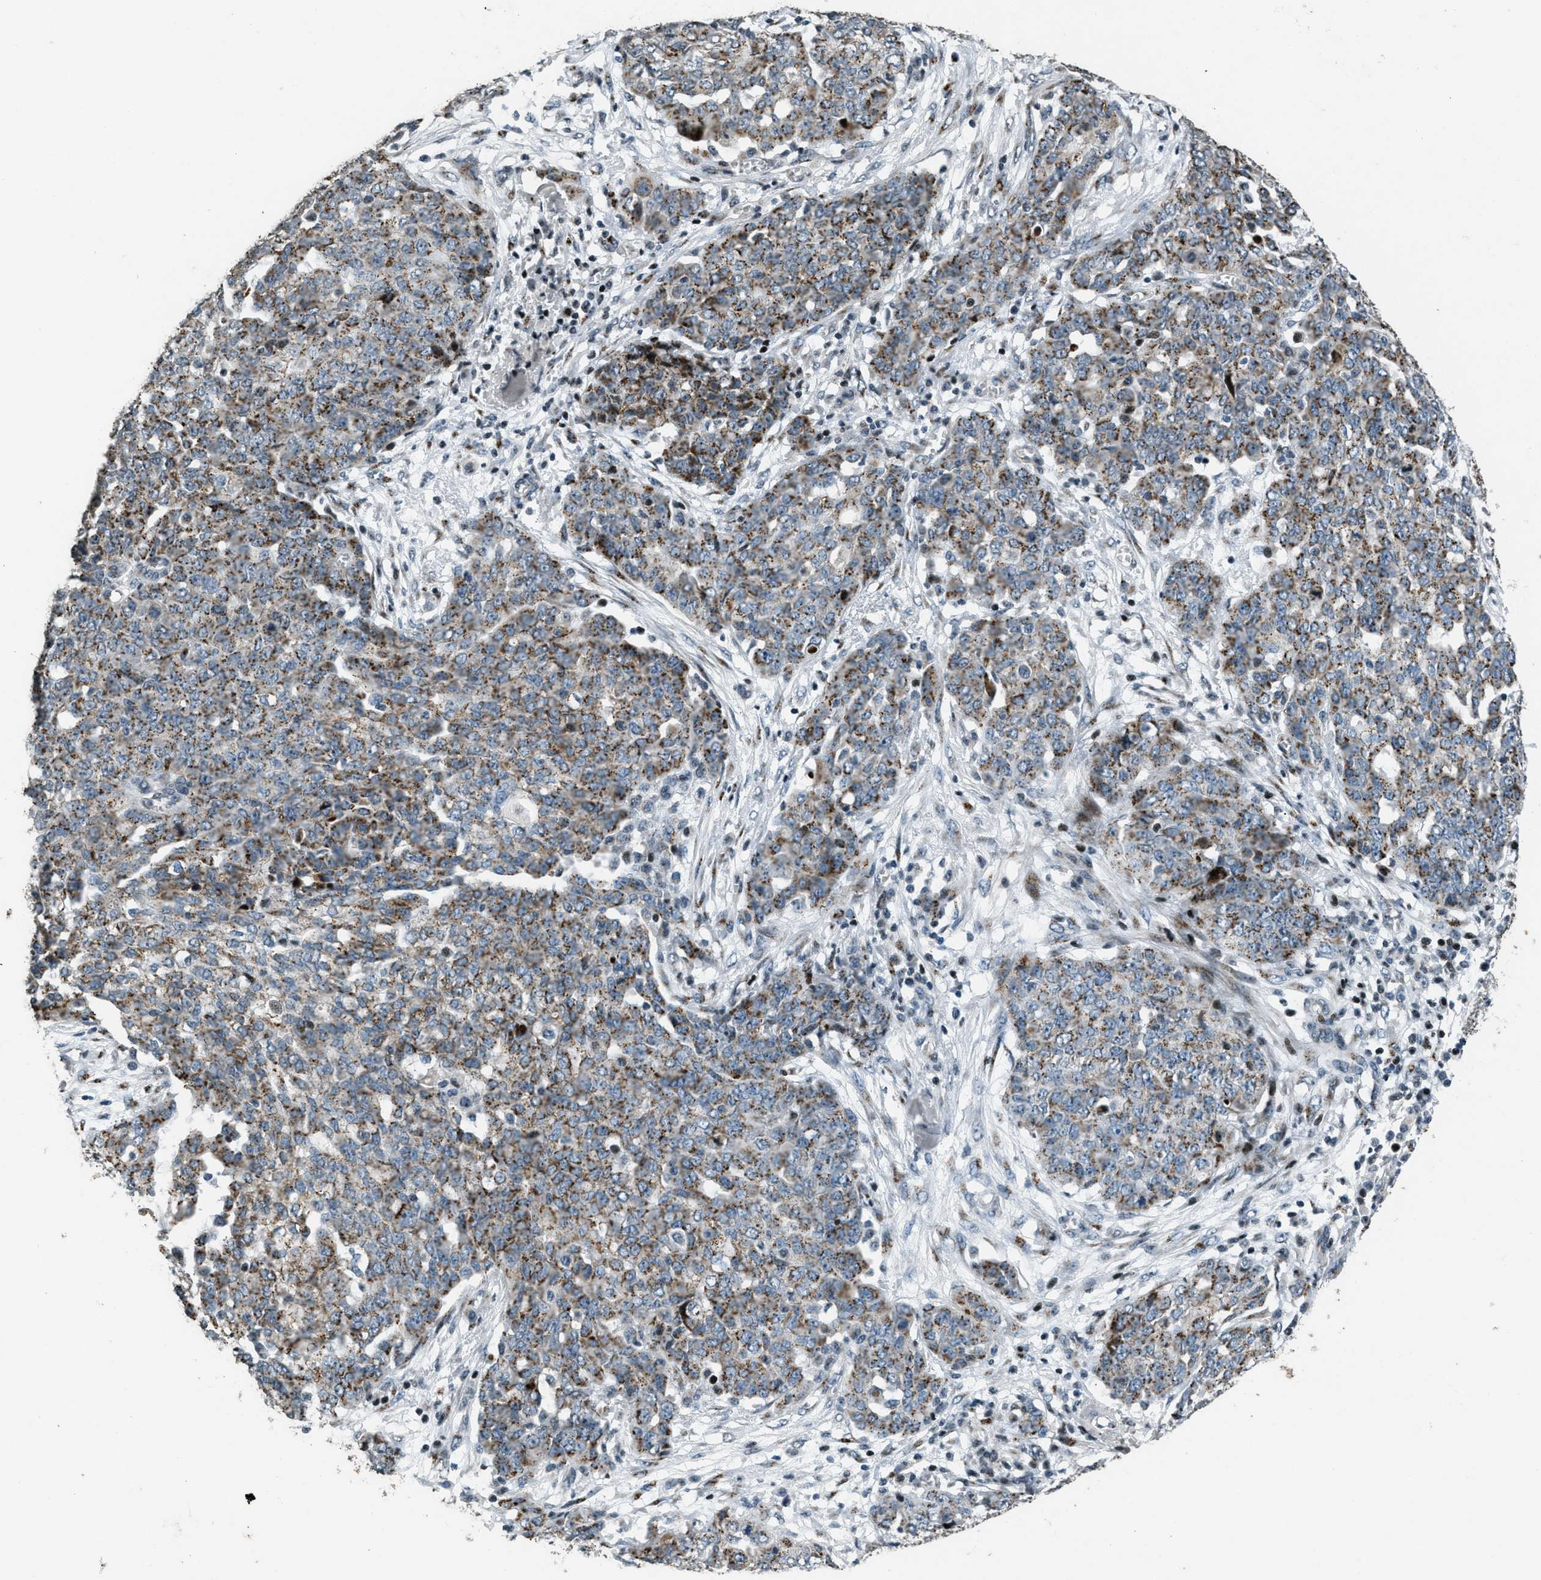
{"staining": {"intensity": "moderate", "quantity": ">75%", "location": "cytoplasmic/membranous"}, "tissue": "ovarian cancer", "cell_type": "Tumor cells", "image_type": "cancer", "snomed": [{"axis": "morphology", "description": "Cystadenocarcinoma, serous, NOS"}, {"axis": "topography", "description": "Soft tissue"}, {"axis": "topography", "description": "Ovary"}], "caption": "Protein expression analysis of ovarian cancer (serous cystadenocarcinoma) displays moderate cytoplasmic/membranous expression in approximately >75% of tumor cells.", "gene": "GPC6", "patient": {"sex": "female", "age": 57}}